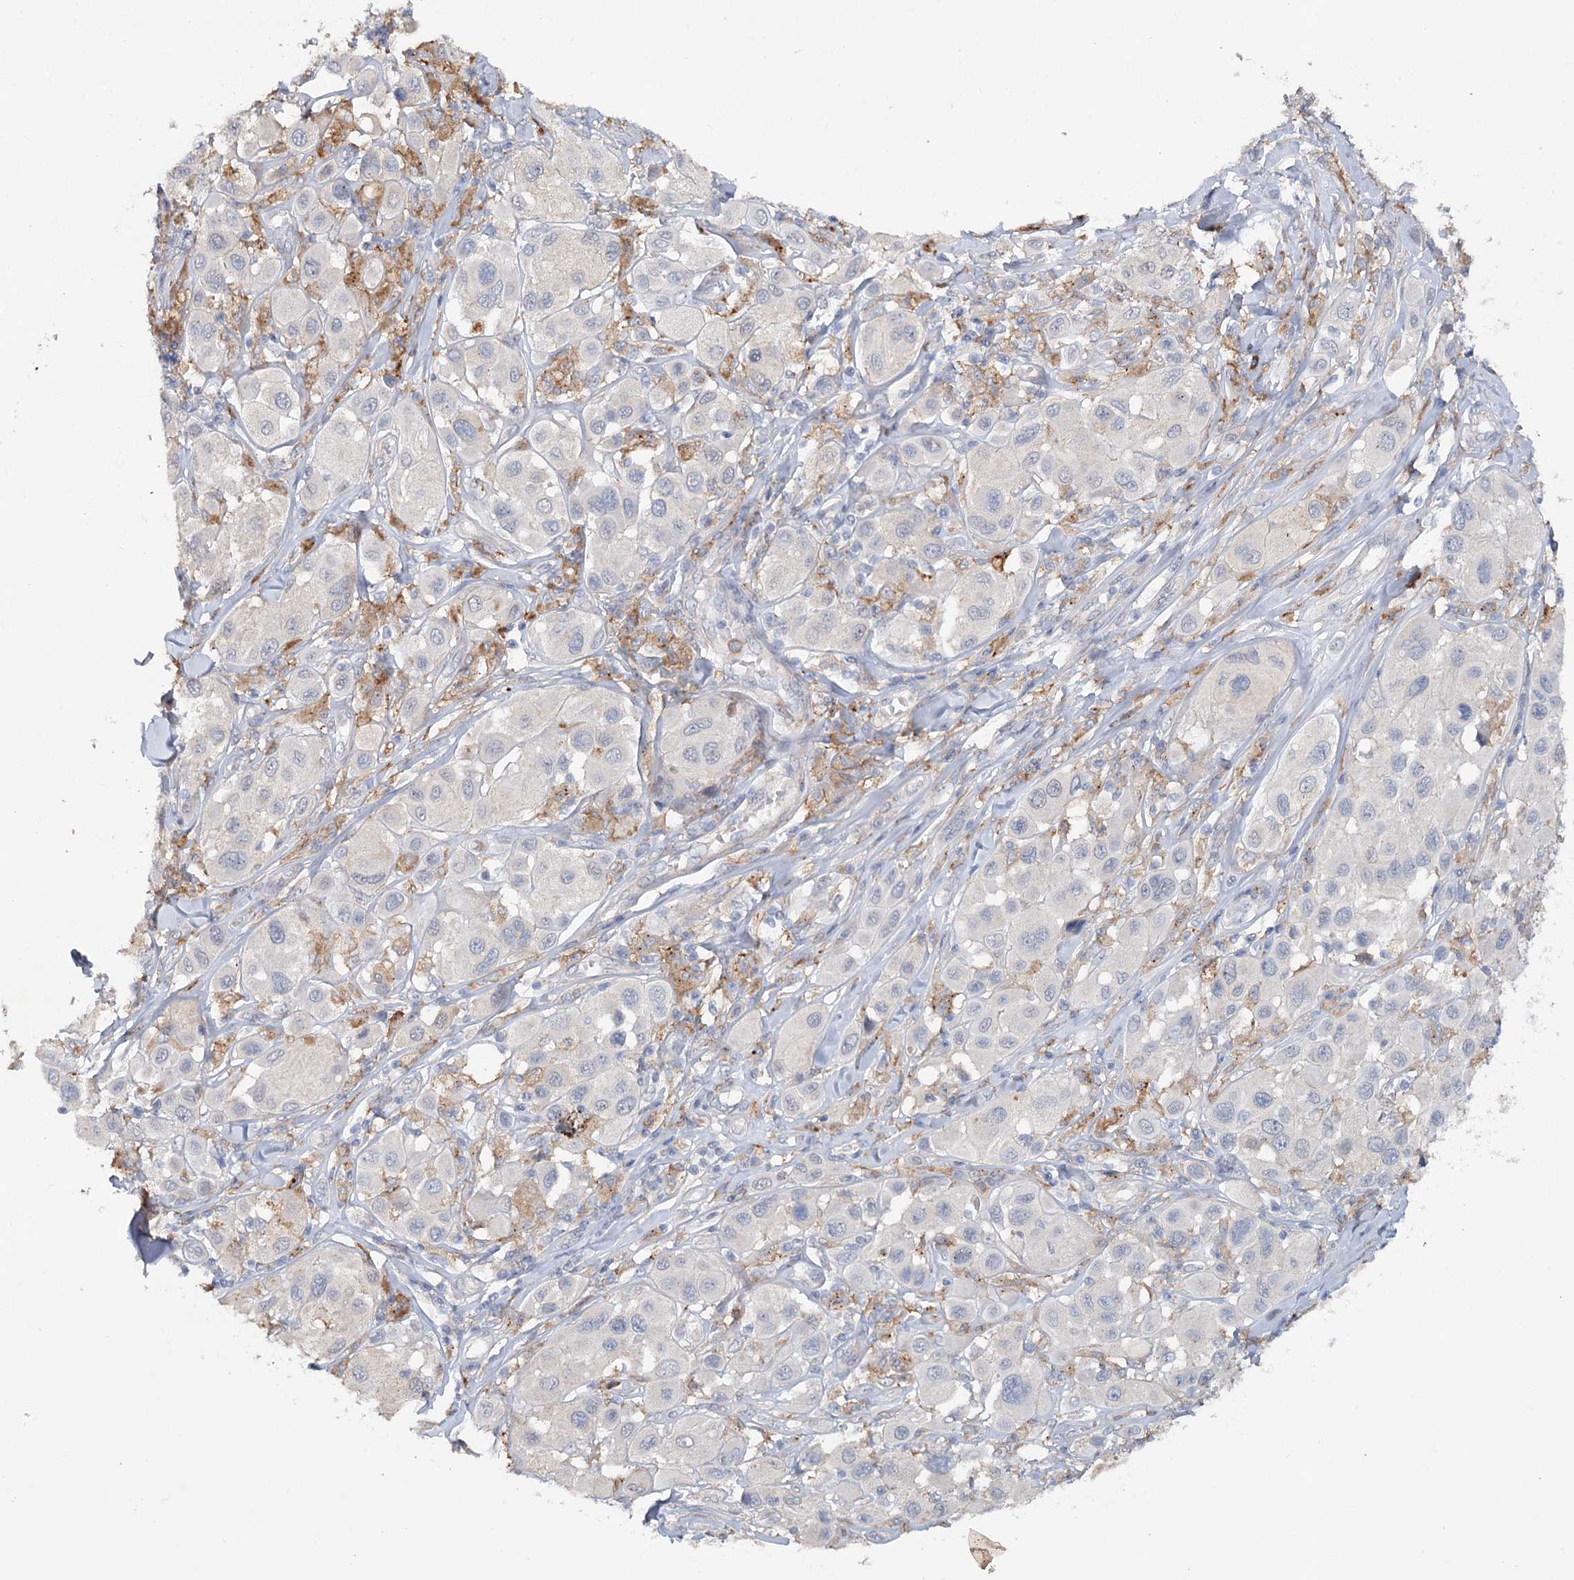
{"staining": {"intensity": "negative", "quantity": "none", "location": "none"}, "tissue": "melanoma", "cell_type": "Tumor cells", "image_type": "cancer", "snomed": [{"axis": "morphology", "description": "Malignant melanoma, Metastatic site"}, {"axis": "topography", "description": "Skin"}], "caption": "Melanoma stained for a protein using immunohistochemistry reveals no positivity tumor cells.", "gene": "ALDH3B1", "patient": {"sex": "male", "age": 41}}